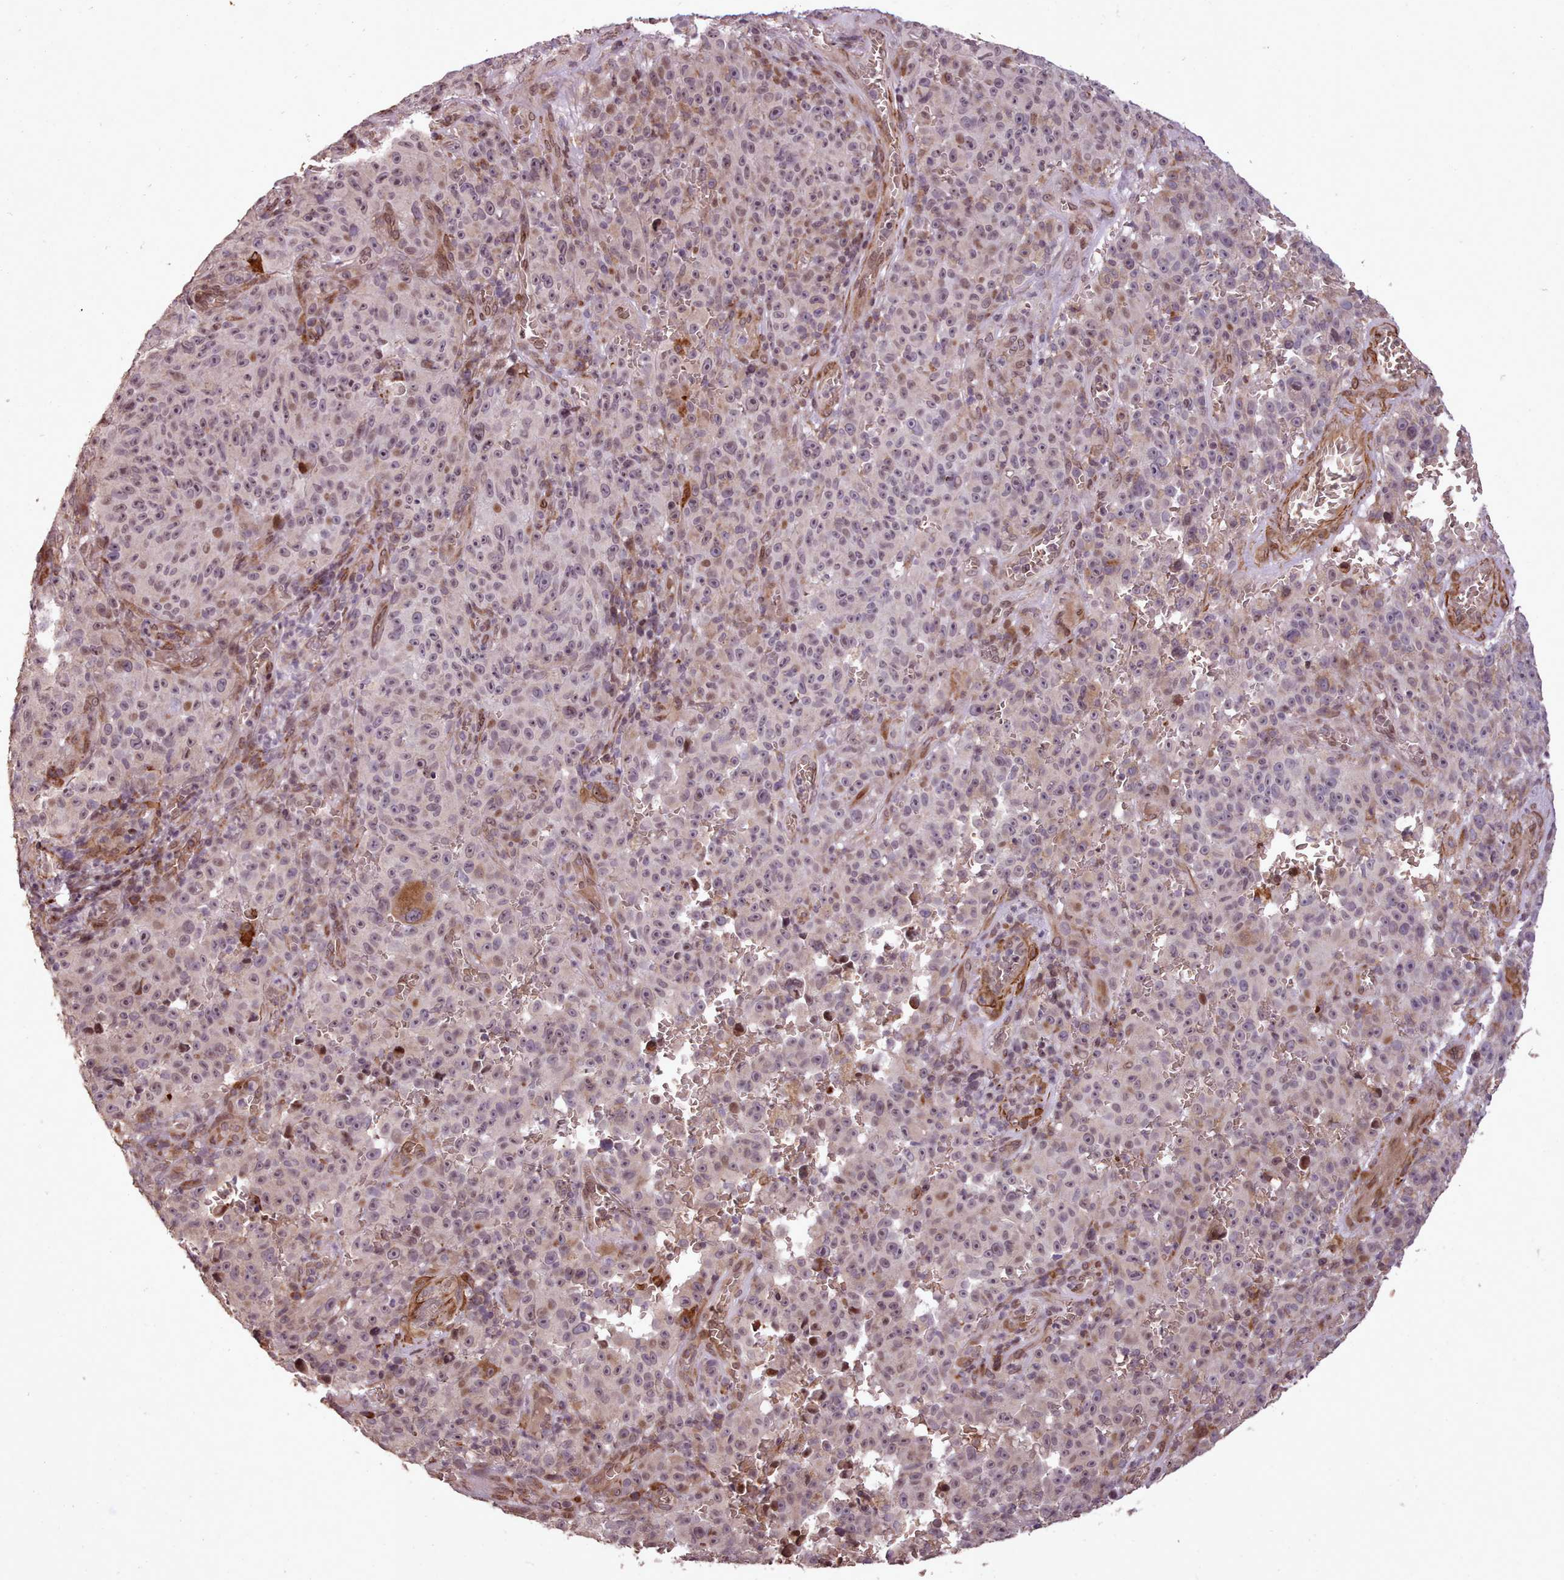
{"staining": {"intensity": "weak", "quantity": ">75%", "location": "cytoplasmic/membranous,nuclear"}, "tissue": "melanoma", "cell_type": "Tumor cells", "image_type": "cancer", "snomed": [{"axis": "morphology", "description": "Malignant melanoma, NOS"}, {"axis": "topography", "description": "Skin"}], "caption": "Malignant melanoma stained for a protein reveals weak cytoplasmic/membranous and nuclear positivity in tumor cells.", "gene": "CABP1", "patient": {"sex": "female", "age": 82}}